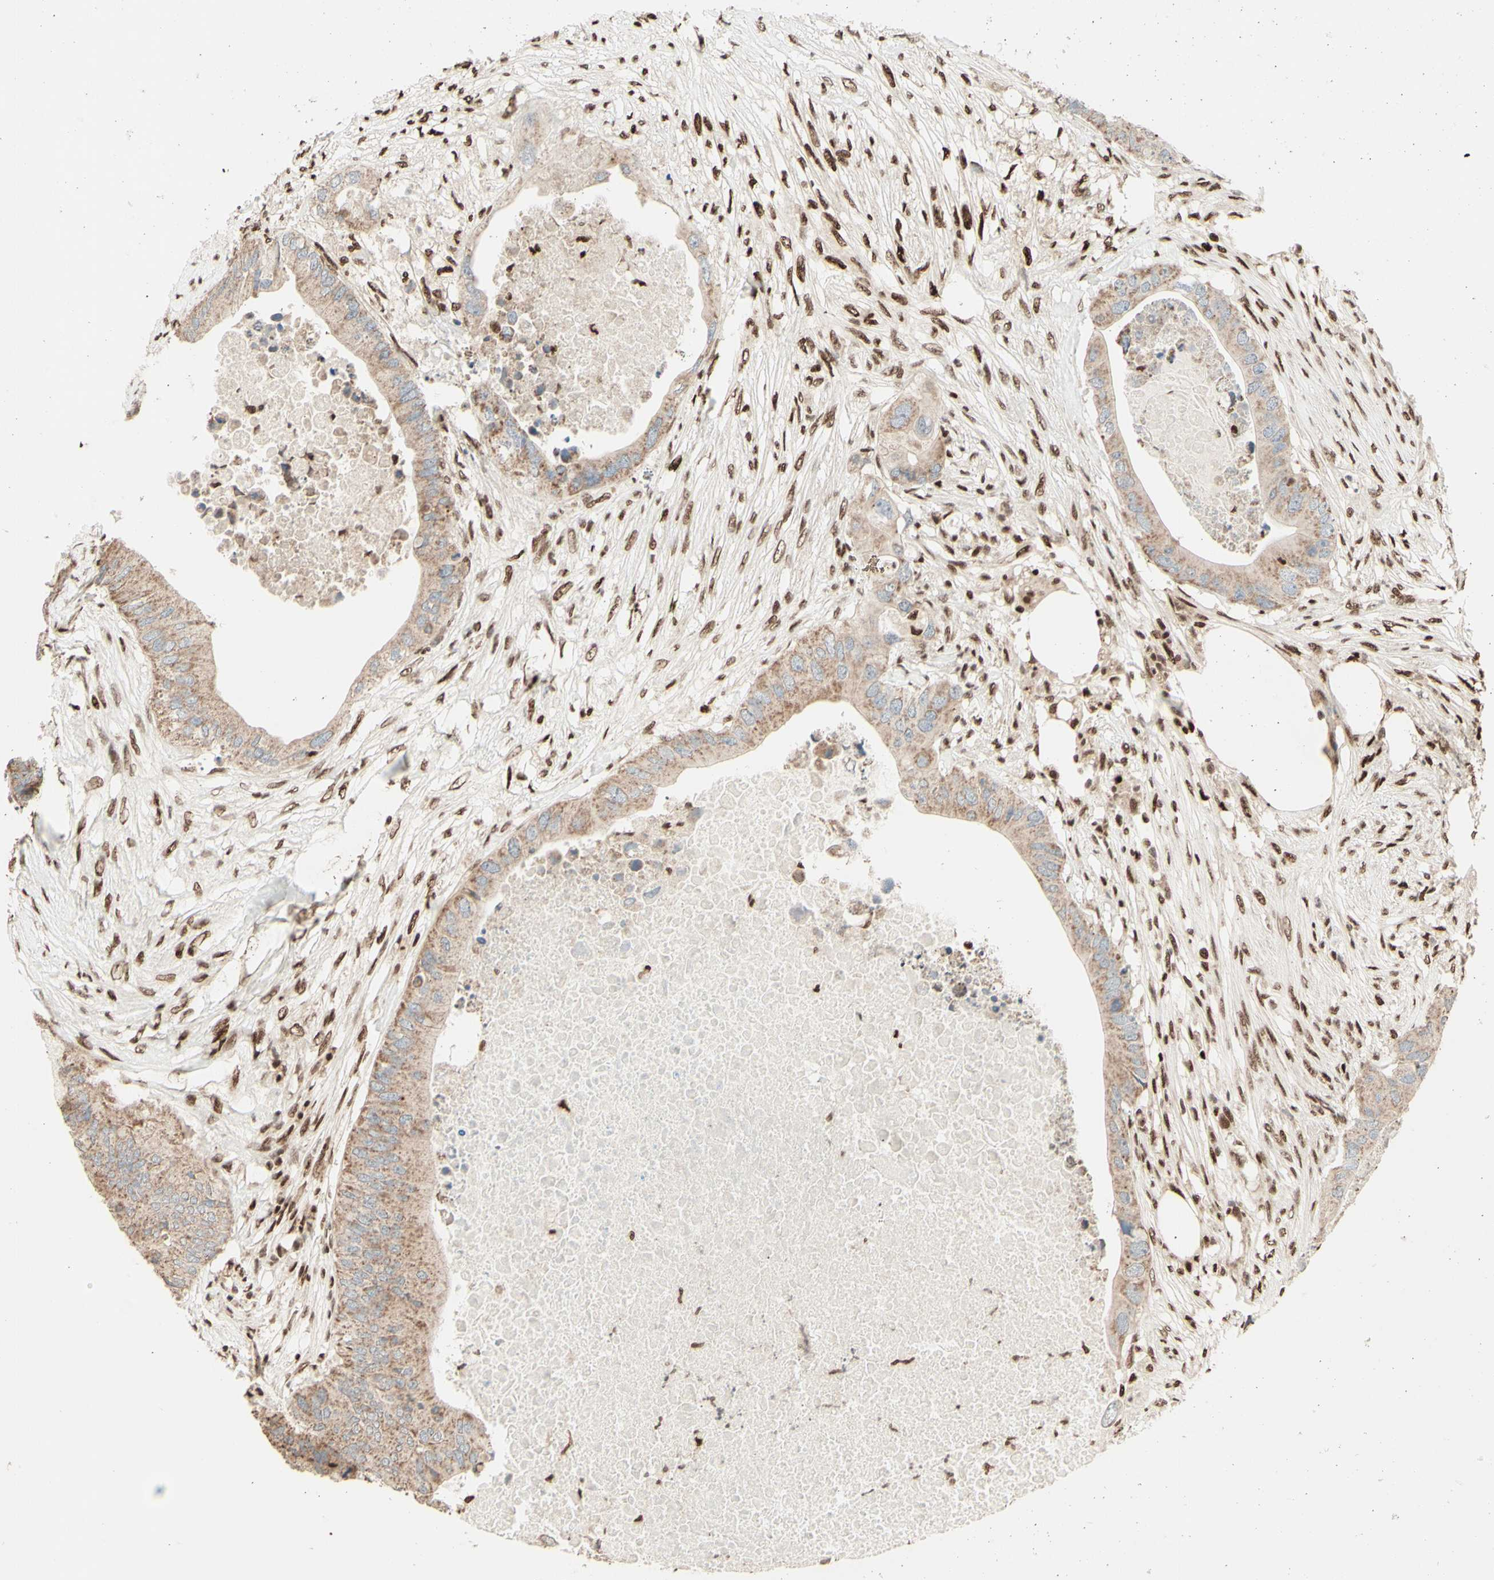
{"staining": {"intensity": "weak", "quantity": ">75%", "location": "cytoplasmic/membranous"}, "tissue": "colorectal cancer", "cell_type": "Tumor cells", "image_type": "cancer", "snomed": [{"axis": "morphology", "description": "Adenocarcinoma, NOS"}, {"axis": "topography", "description": "Colon"}], "caption": "This photomicrograph demonstrates immunohistochemistry staining of human colorectal adenocarcinoma, with low weak cytoplasmic/membranous staining in about >75% of tumor cells.", "gene": "NR3C1", "patient": {"sex": "male", "age": 71}}